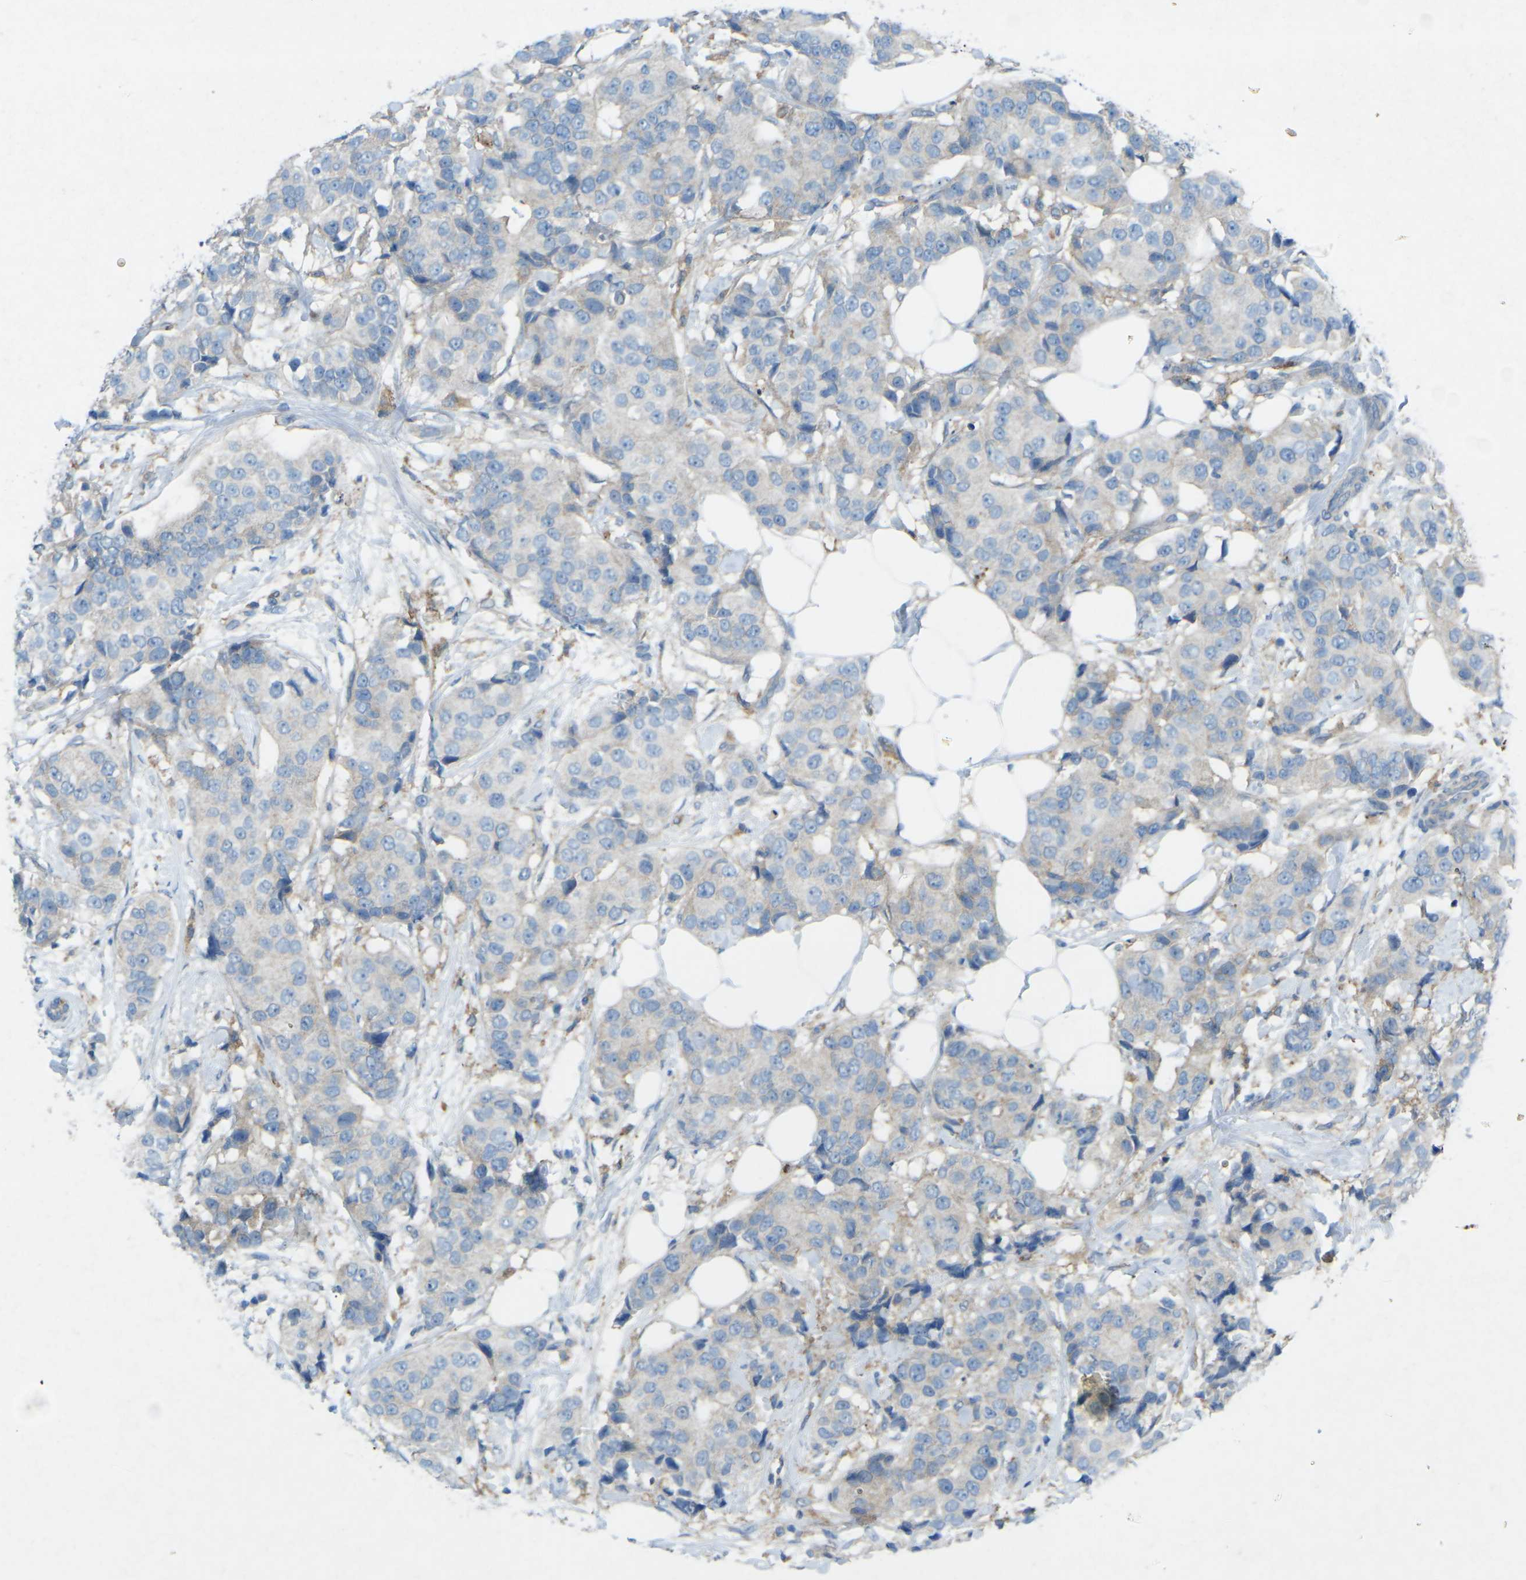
{"staining": {"intensity": "weak", "quantity": "<25%", "location": "cytoplasmic/membranous"}, "tissue": "breast cancer", "cell_type": "Tumor cells", "image_type": "cancer", "snomed": [{"axis": "morphology", "description": "Normal tissue, NOS"}, {"axis": "morphology", "description": "Duct carcinoma"}, {"axis": "topography", "description": "Breast"}], "caption": "Histopathology image shows no protein expression in tumor cells of breast cancer (infiltrating ductal carcinoma) tissue.", "gene": "STK11", "patient": {"sex": "female", "age": 39}}